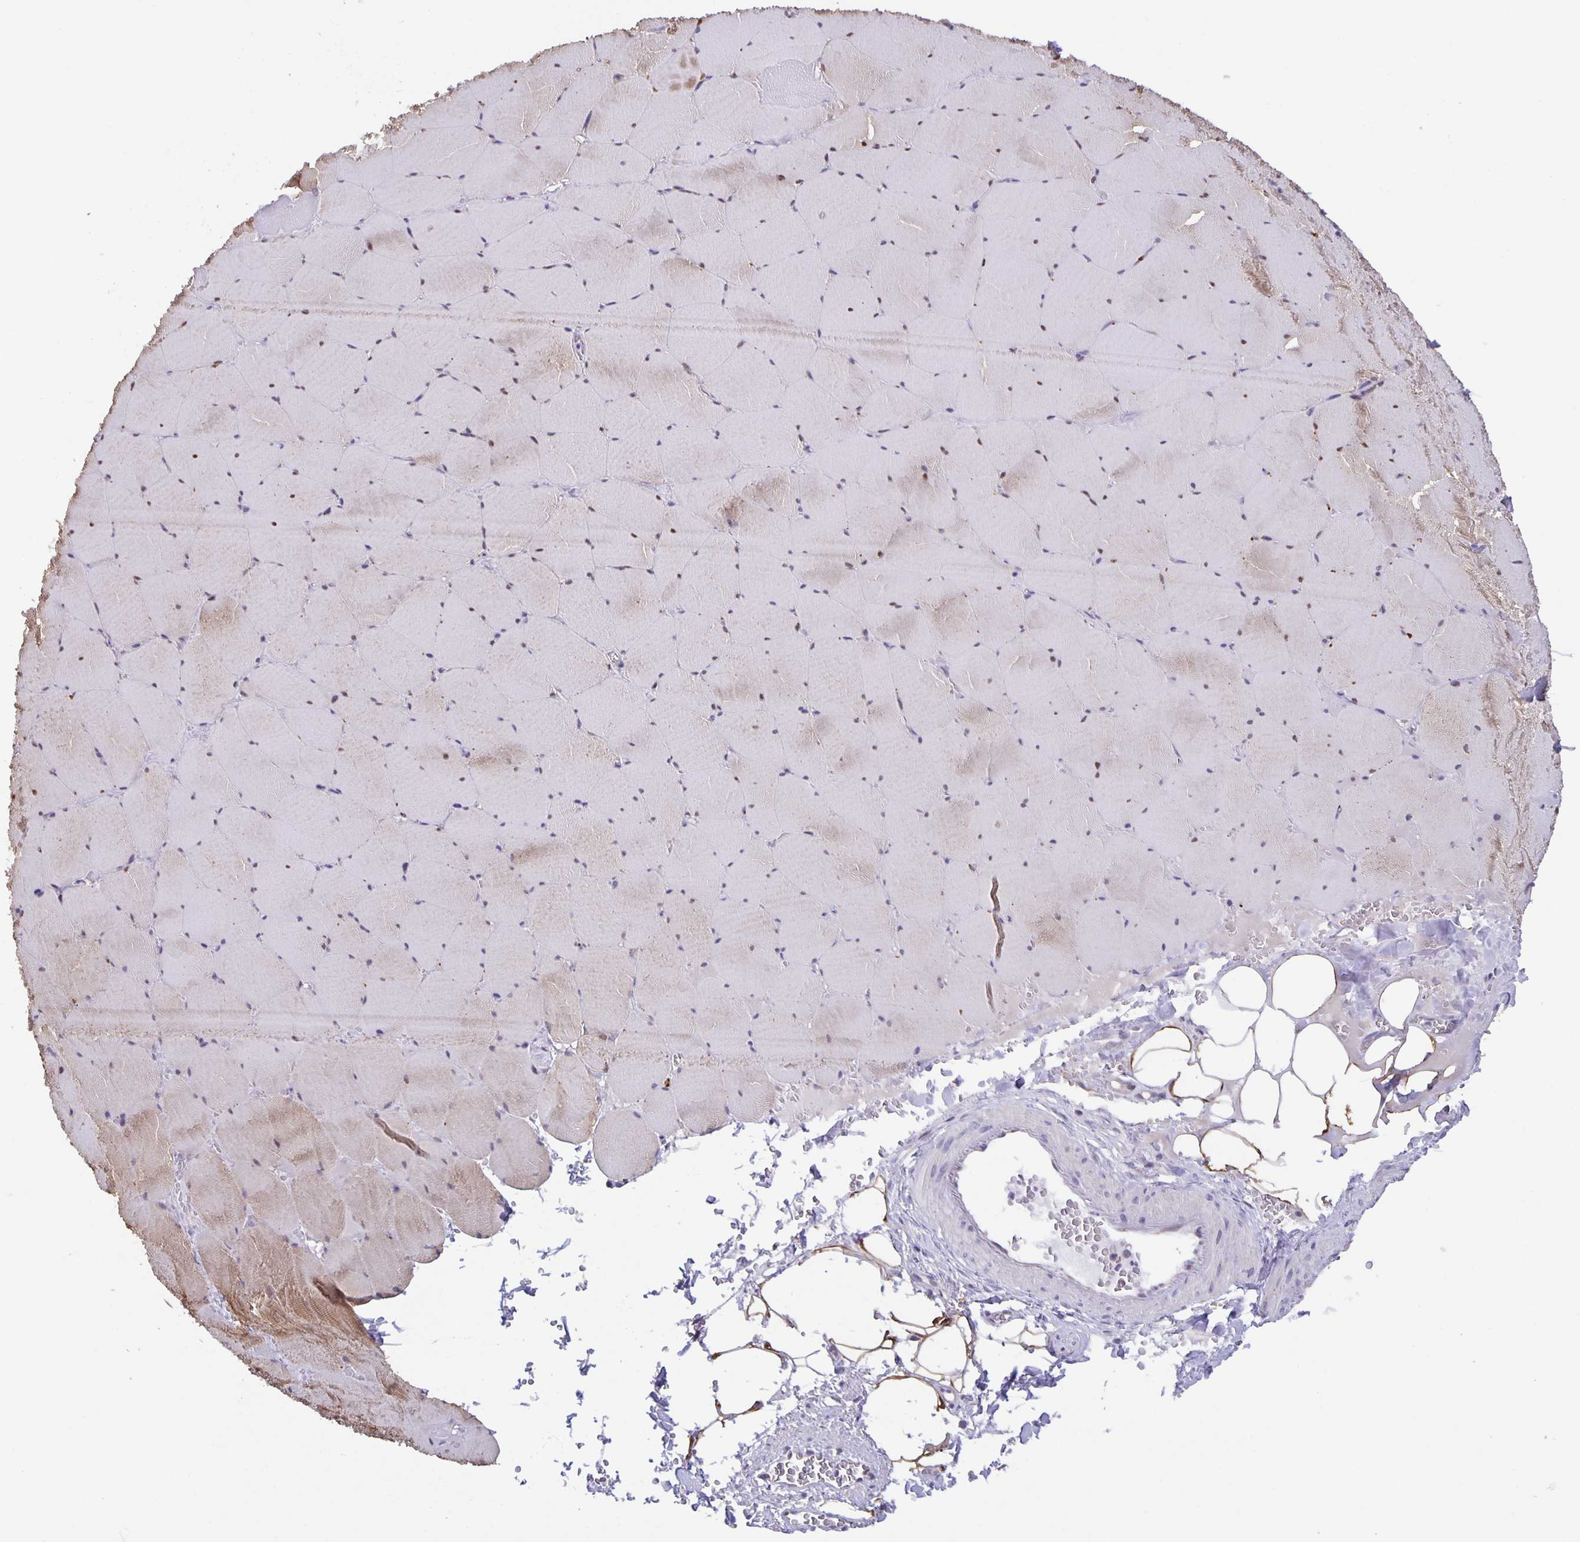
{"staining": {"intensity": "weak", "quantity": "25%-75%", "location": "cytoplasmic/membranous"}, "tissue": "skeletal muscle", "cell_type": "Myocytes", "image_type": "normal", "snomed": [{"axis": "morphology", "description": "Normal tissue, NOS"}, {"axis": "topography", "description": "Skeletal muscle"}, {"axis": "topography", "description": "Head-Neck"}], "caption": "A brown stain labels weak cytoplasmic/membranous staining of a protein in myocytes of unremarkable skeletal muscle.", "gene": "MAPK12", "patient": {"sex": "male", "age": 66}}